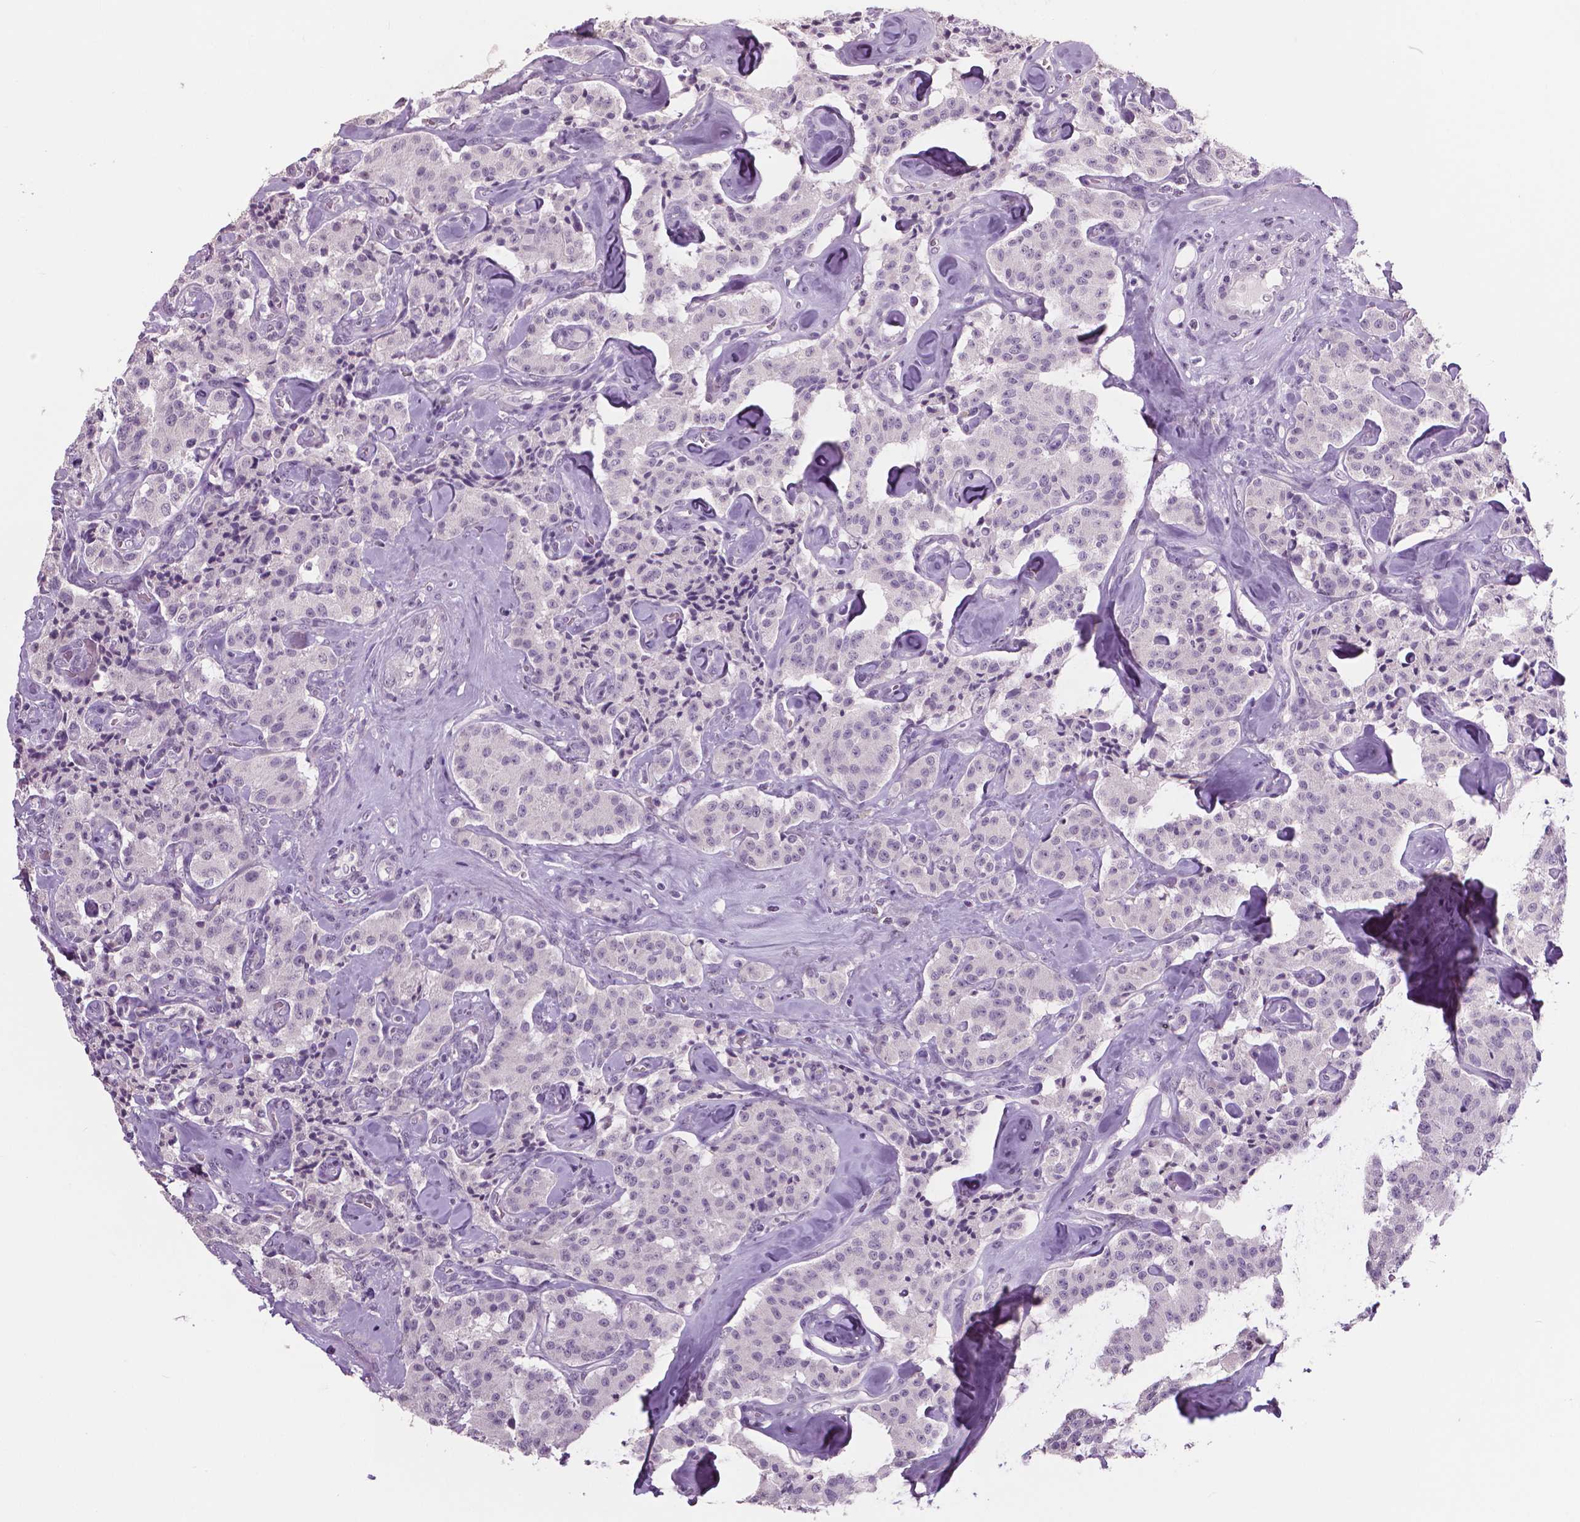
{"staining": {"intensity": "negative", "quantity": "none", "location": "none"}, "tissue": "carcinoid", "cell_type": "Tumor cells", "image_type": "cancer", "snomed": [{"axis": "morphology", "description": "Carcinoid, malignant, NOS"}, {"axis": "topography", "description": "Pancreas"}], "caption": "DAB immunohistochemical staining of human carcinoid (malignant) displays no significant staining in tumor cells.", "gene": "NECAB1", "patient": {"sex": "male", "age": 41}}